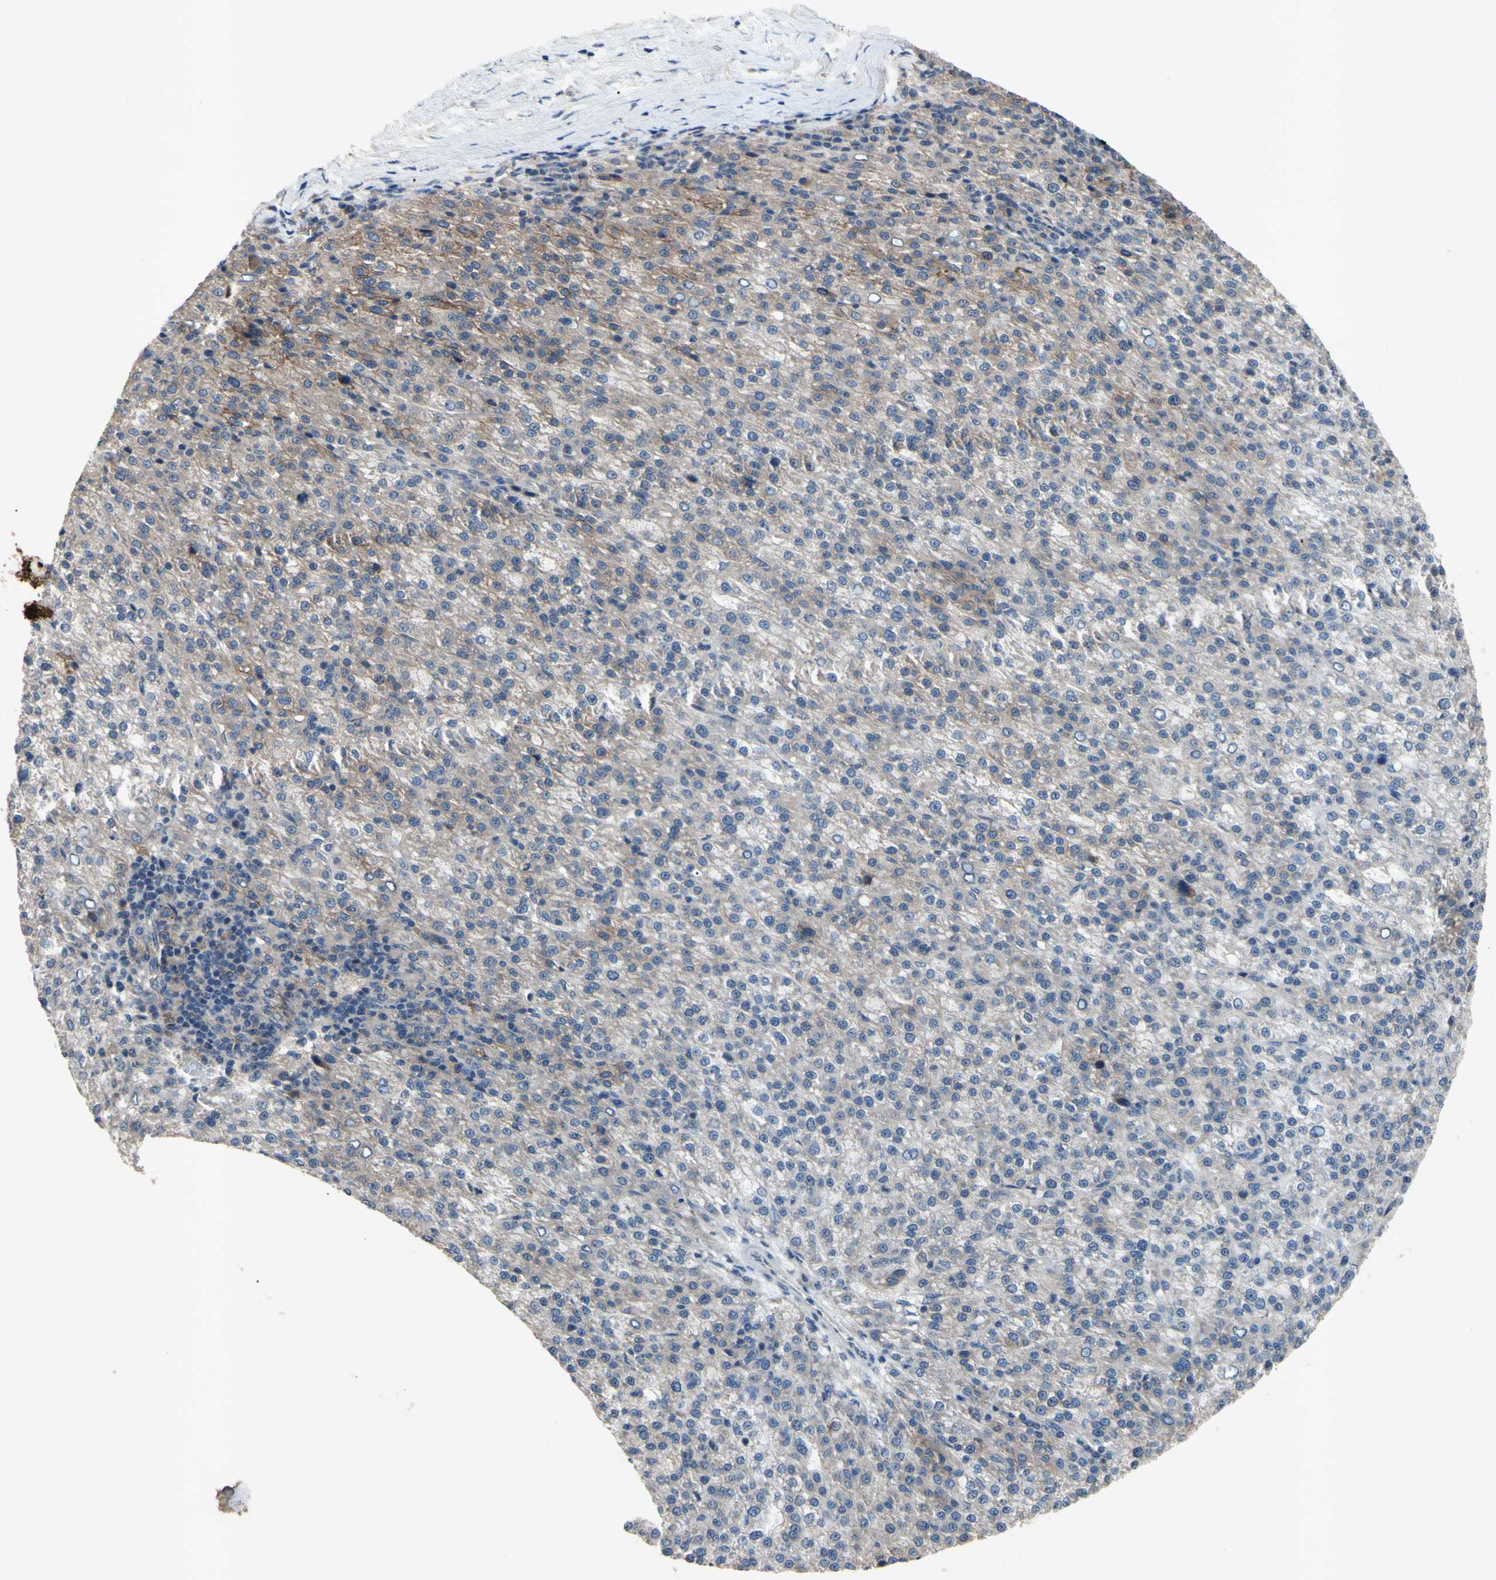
{"staining": {"intensity": "weak", "quantity": "<25%", "location": "cytoplasmic/membranous"}, "tissue": "liver cancer", "cell_type": "Tumor cells", "image_type": "cancer", "snomed": [{"axis": "morphology", "description": "Carcinoma, Hepatocellular, NOS"}, {"axis": "topography", "description": "Liver"}], "caption": "Tumor cells are negative for protein expression in human liver hepatocellular carcinoma.", "gene": "HILPDA", "patient": {"sex": "female", "age": 58}}